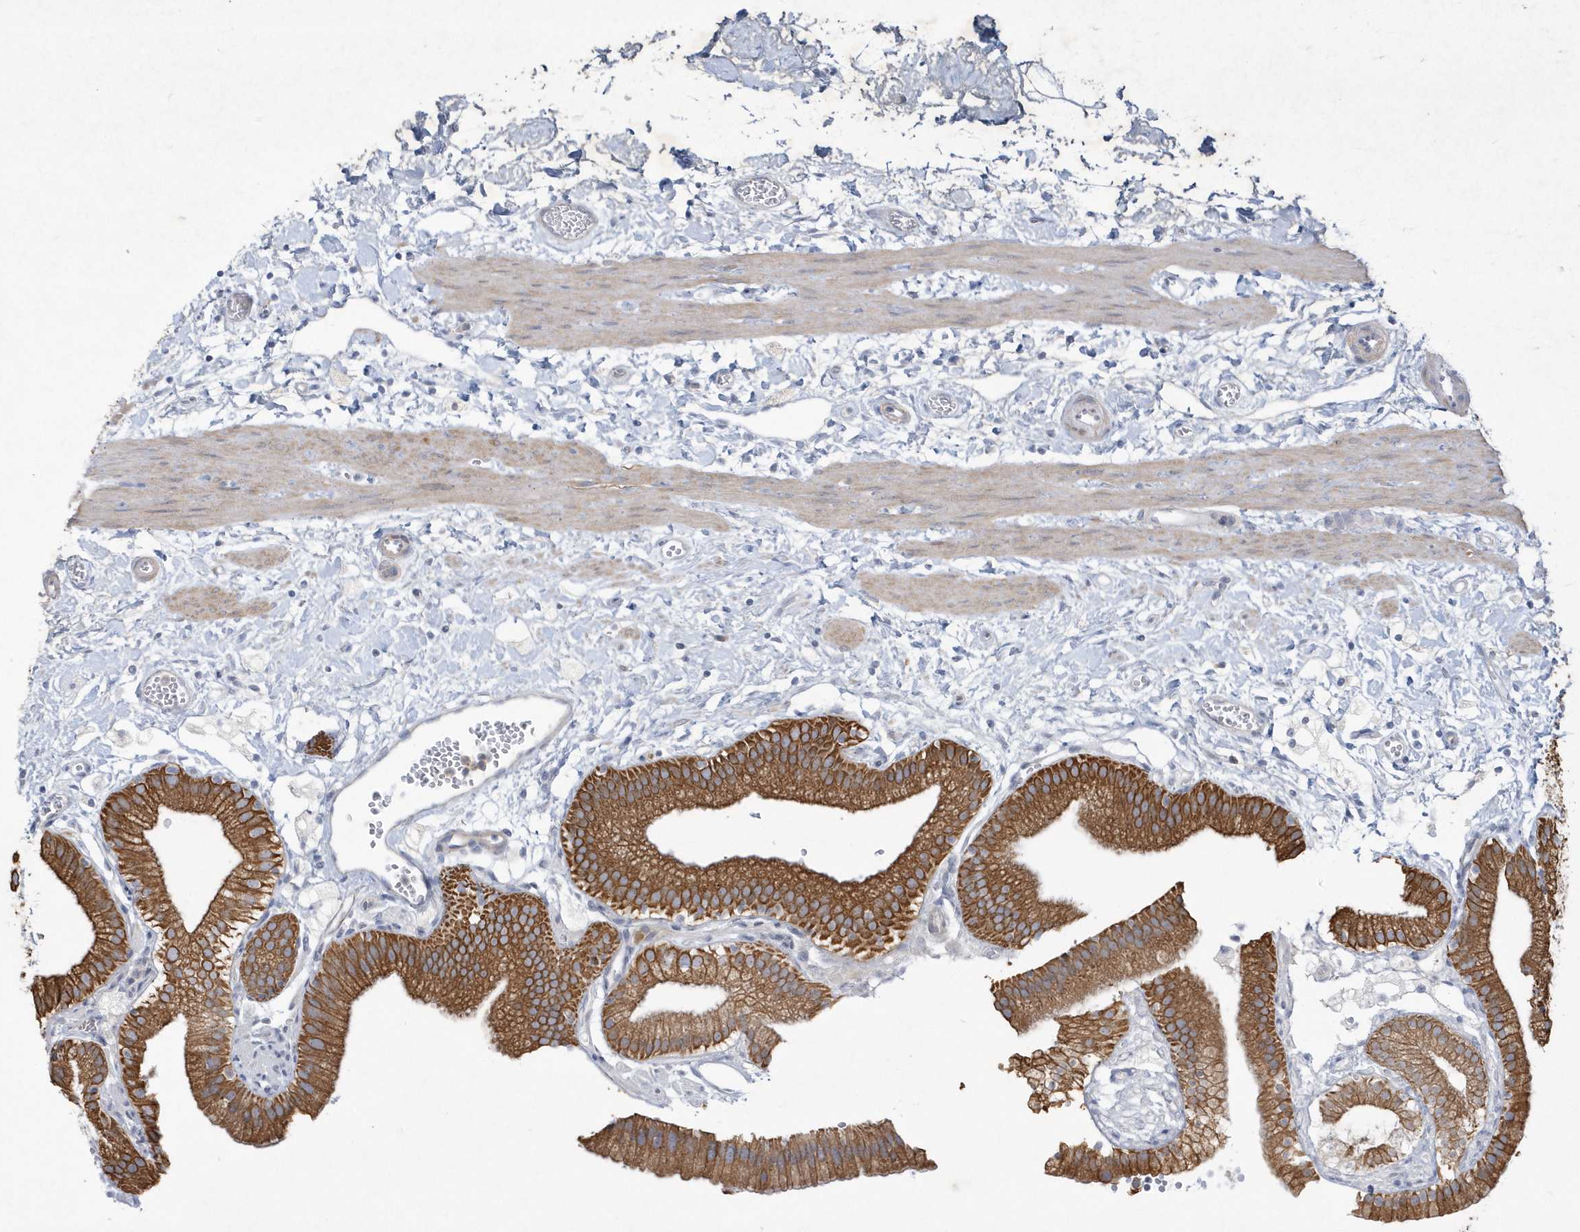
{"staining": {"intensity": "strong", "quantity": ">75%", "location": "cytoplasmic/membranous"}, "tissue": "gallbladder", "cell_type": "Glandular cells", "image_type": "normal", "snomed": [{"axis": "morphology", "description": "Normal tissue, NOS"}, {"axis": "topography", "description": "Gallbladder"}], "caption": "Immunohistochemistry (IHC) histopathology image of normal human gallbladder stained for a protein (brown), which demonstrates high levels of strong cytoplasmic/membranous staining in about >75% of glandular cells.", "gene": "LARS1", "patient": {"sex": "male", "age": 55}}